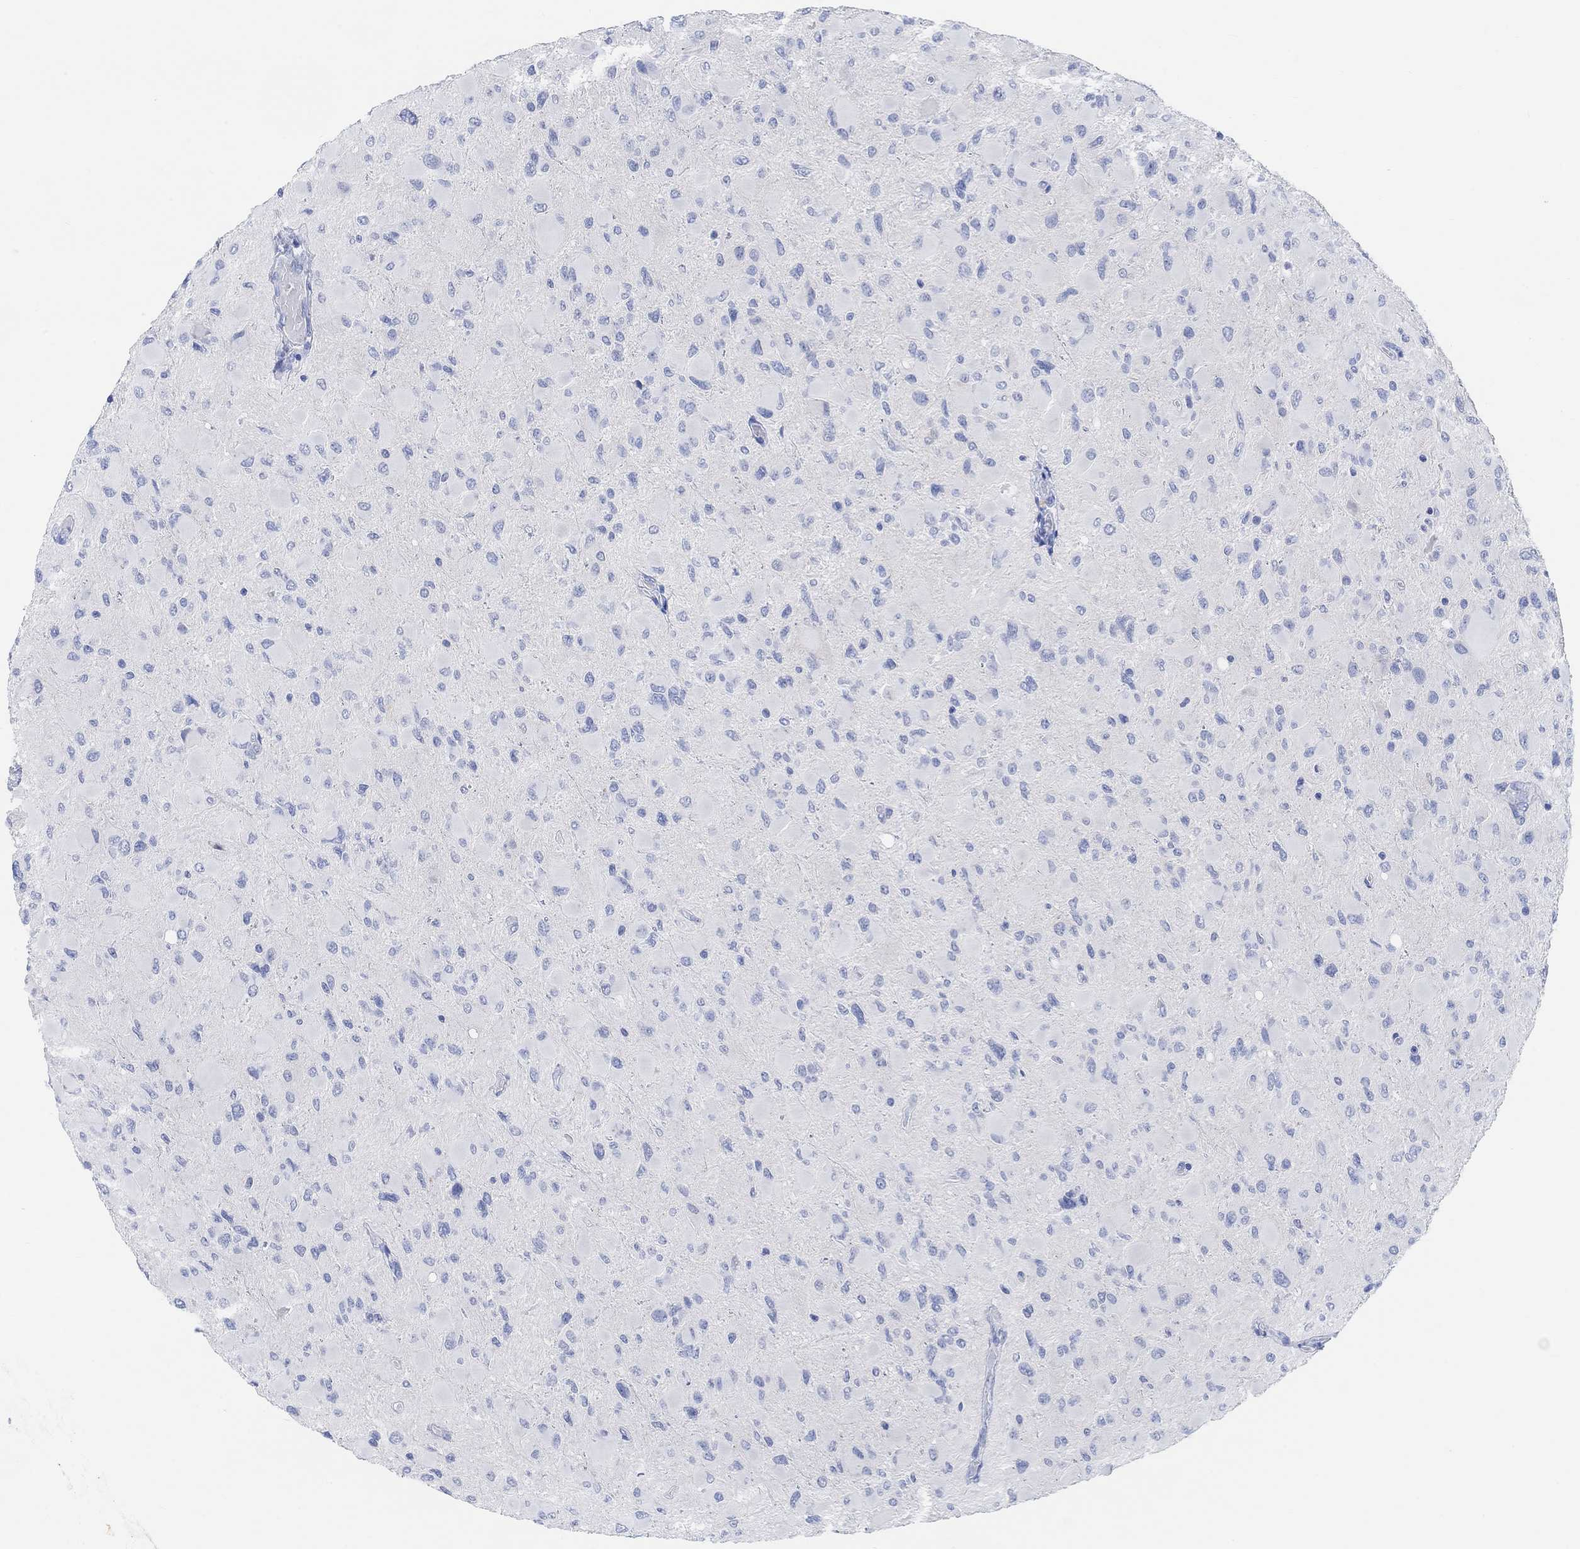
{"staining": {"intensity": "negative", "quantity": "none", "location": "none"}, "tissue": "glioma", "cell_type": "Tumor cells", "image_type": "cancer", "snomed": [{"axis": "morphology", "description": "Glioma, malignant, High grade"}, {"axis": "topography", "description": "Cerebral cortex"}], "caption": "High magnification brightfield microscopy of high-grade glioma (malignant) stained with DAB (brown) and counterstained with hematoxylin (blue): tumor cells show no significant expression. (Brightfield microscopy of DAB (3,3'-diaminobenzidine) immunohistochemistry at high magnification).", "gene": "ENO4", "patient": {"sex": "female", "age": 36}}